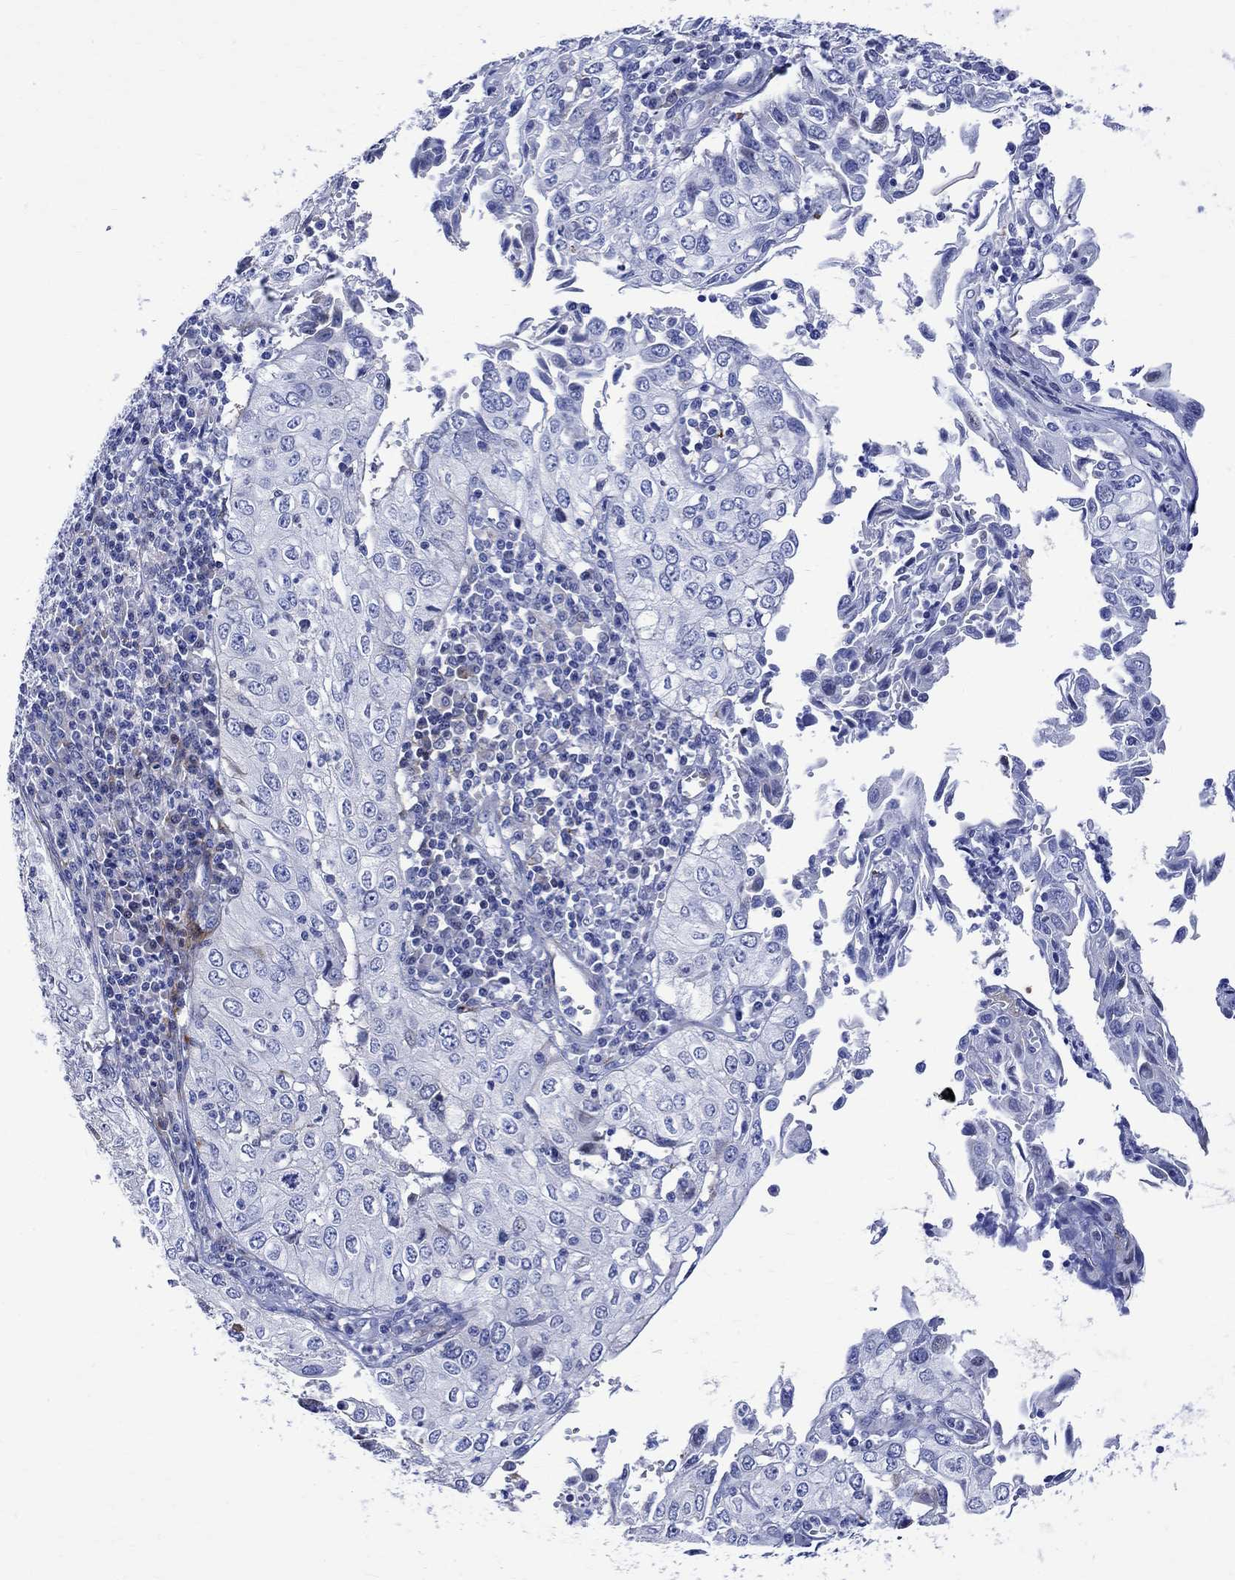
{"staining": {"intensity": "negative", "quantity": "none", "location": "none"}, "tissue": "cervical cancer", "cell_type": "Tumor cells", "image_type": "cancer", "snomed": [{"axis": "morphology", "description": "Squamous cell carcinoma, NOS"}, {"axis": "topography", "description": "Cervix"}], "caption": "The micrograph exhibits no staining of tumor cells in cervical cancer (squamous cell carcinoma).", "gene": "PARVB", "patient": {"sex": "female", "age": 24}}